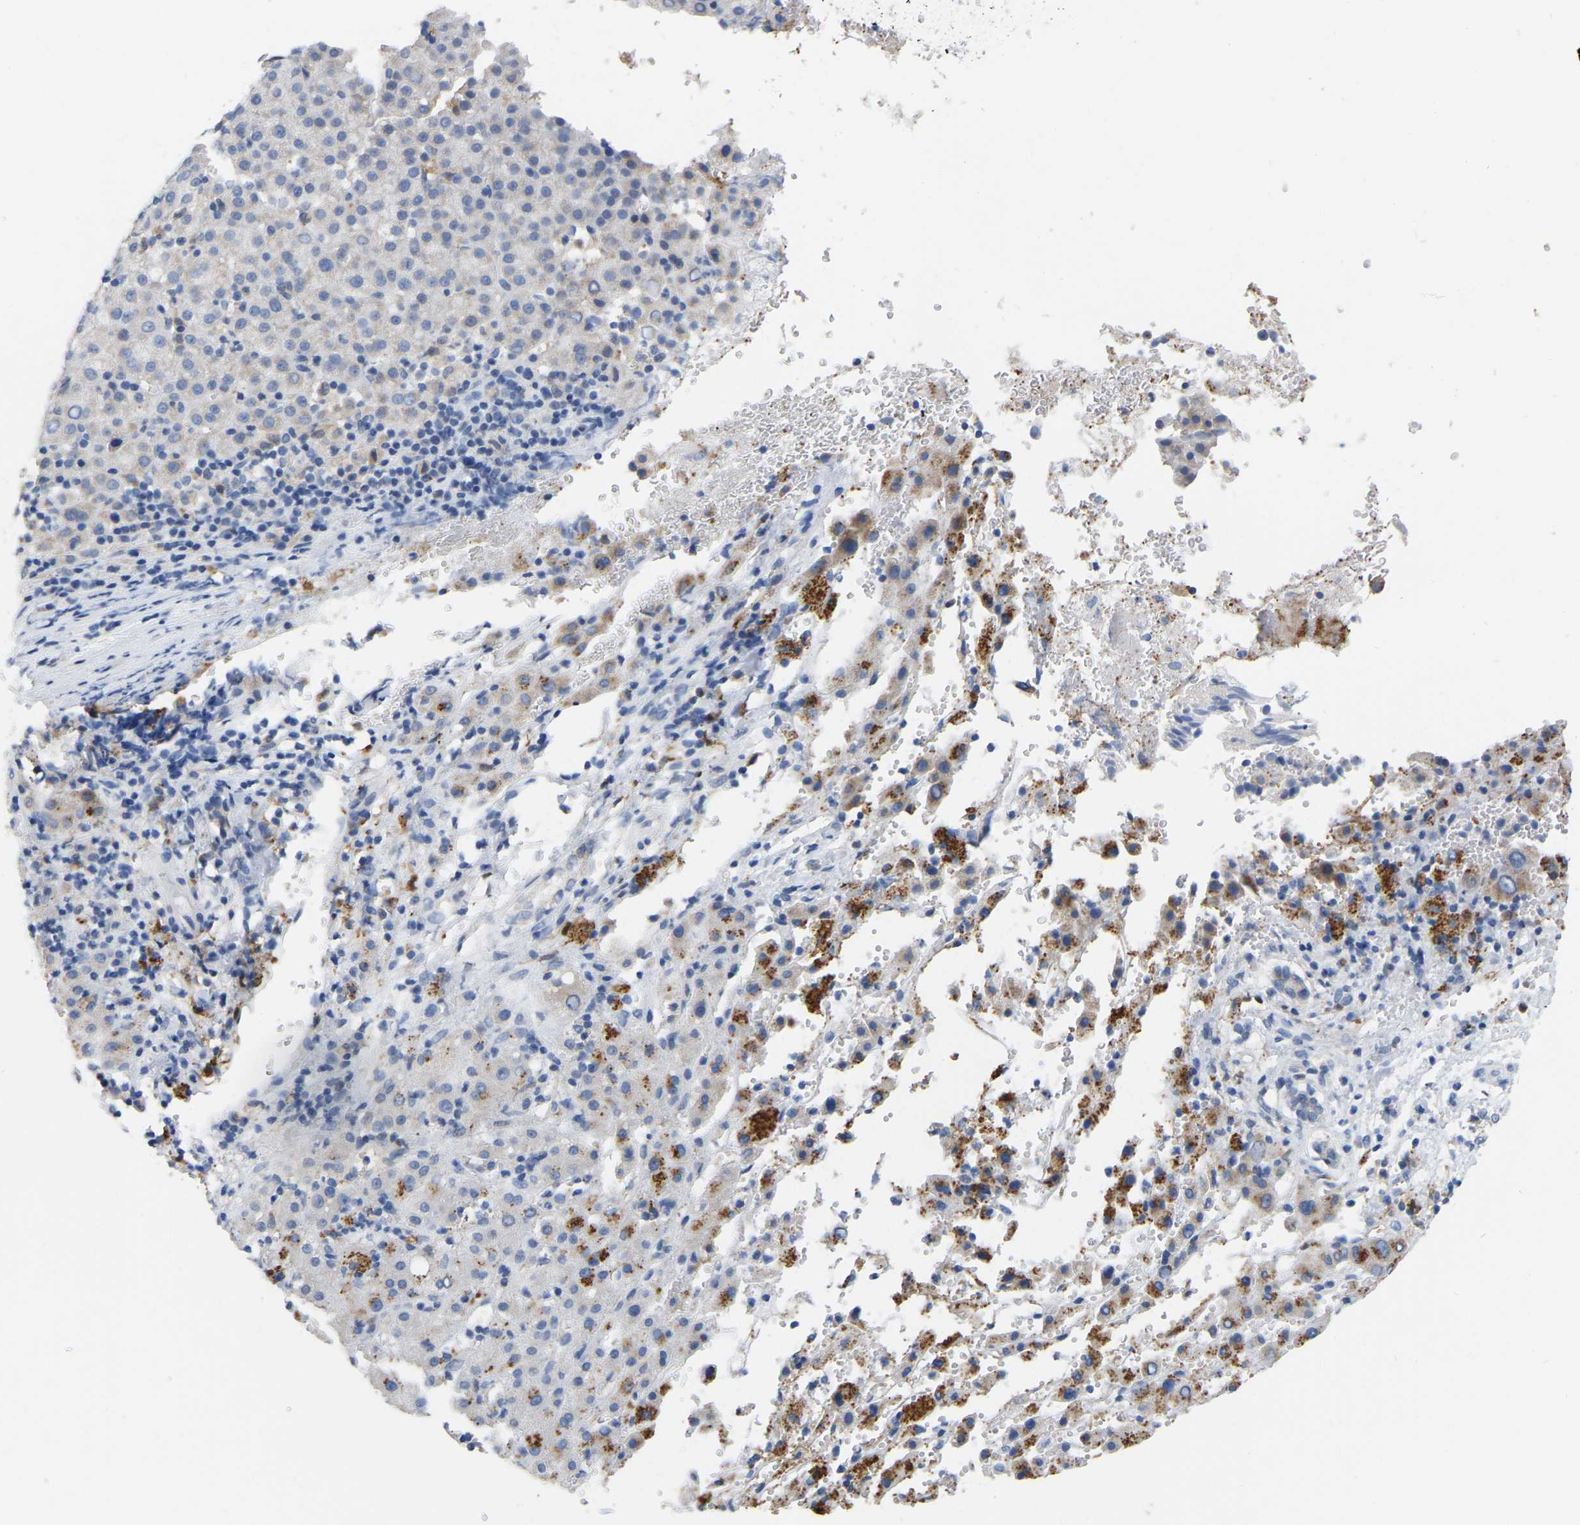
{"staining": {"intensity": "negative", "quantity": "none", "location": "none"}, "tissue": "liver cancer", "cell_type": "Tumor cells", "image_type": "cancer", "snomed": [{"axis": "morphology", "description": "Carcinoma, Hepatocellular, NOS"}, {"axis": "topography", "description": "Liver"}], "caption": "The photomicrograph exhibits no staining of tumor cells in hepatocellular carcinoma (liver).", "gene": "ULBP2", "patient": {"sex": "female", "age": 58}}